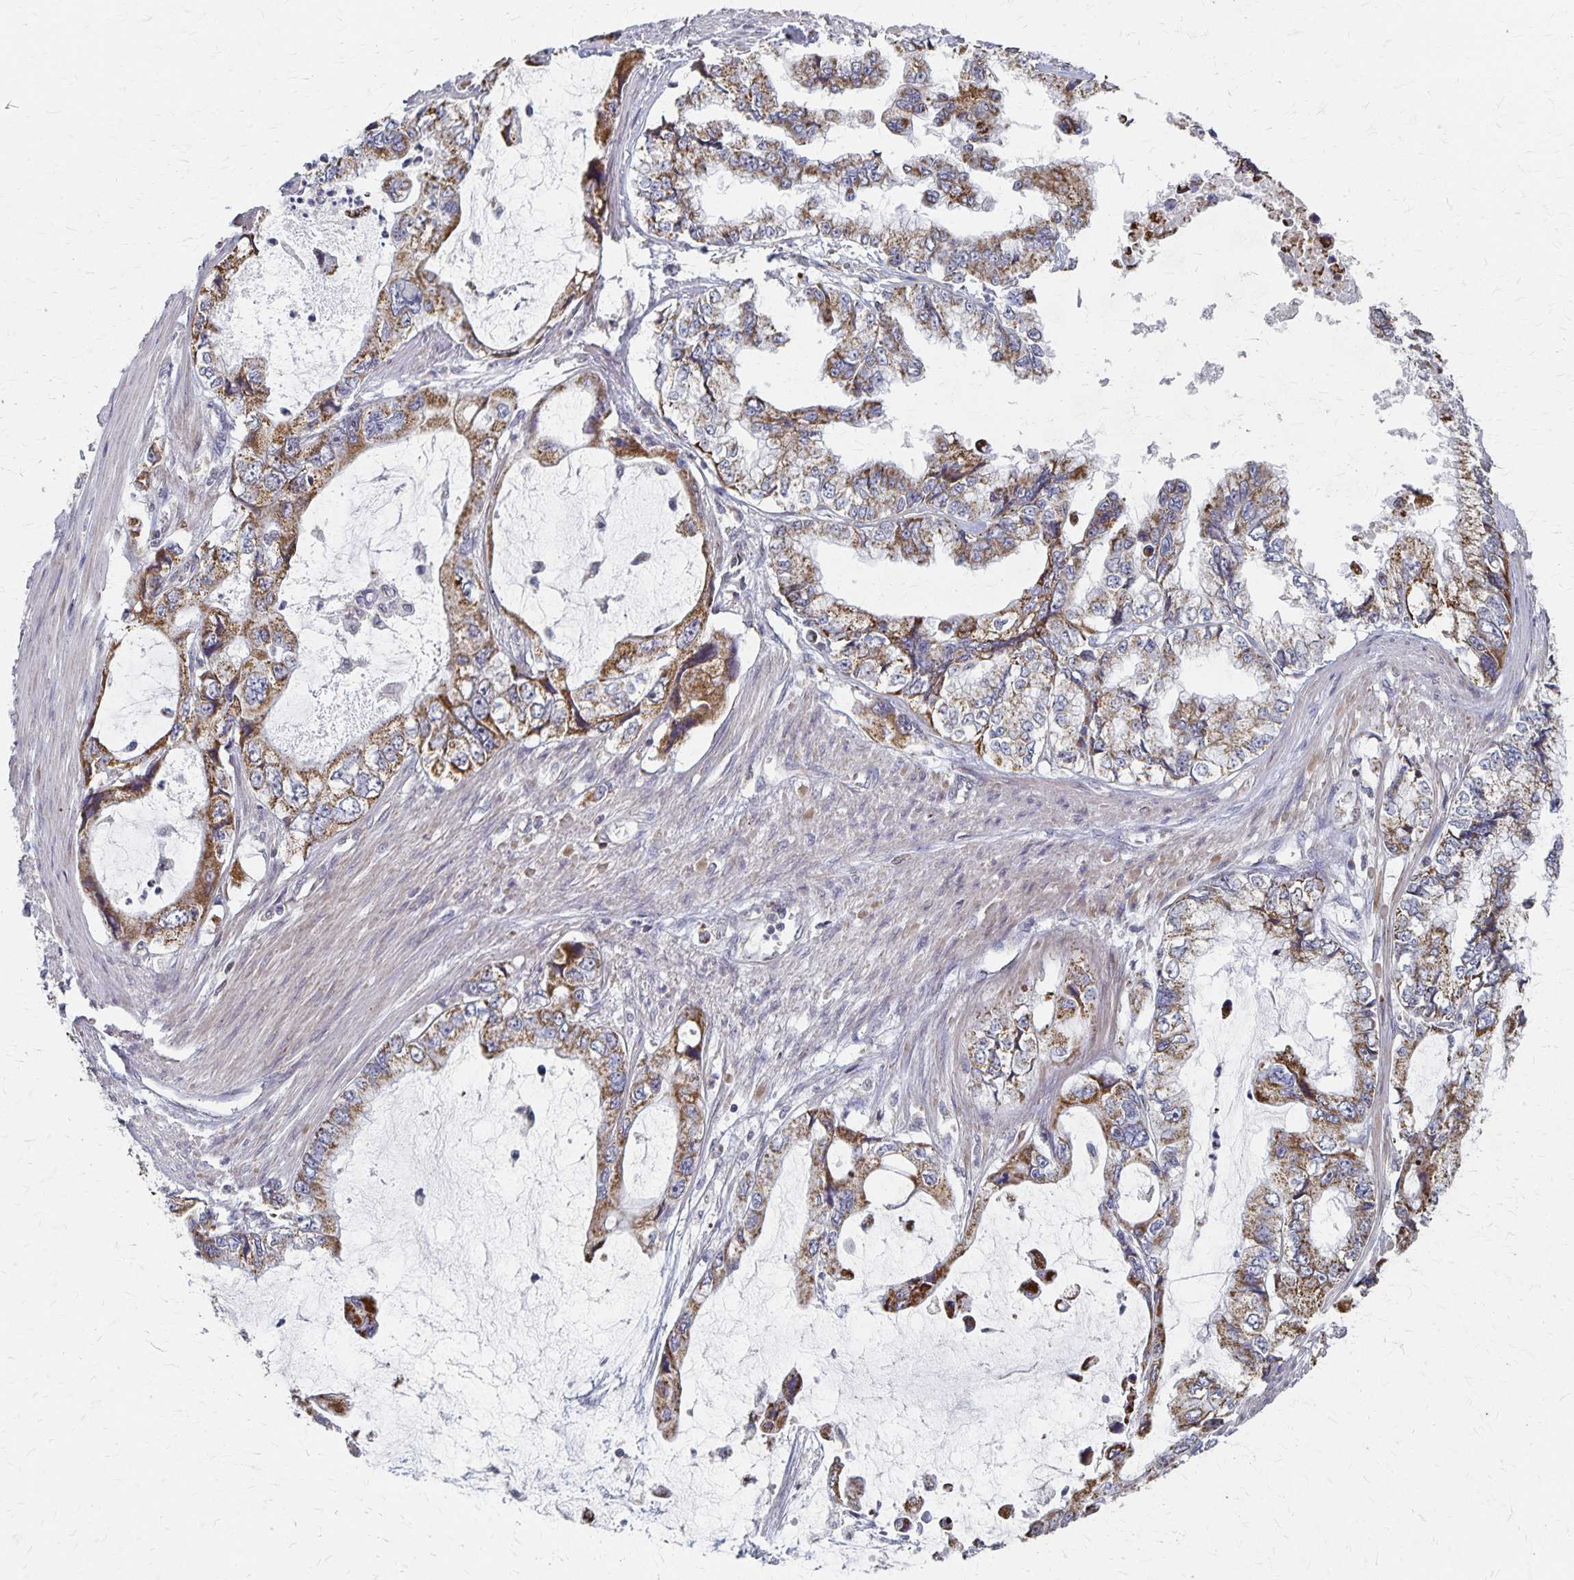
{"staining": {"intensity": "moderate", "quantity": ">75%", "location": "cytoplasmic/membranous"}, "tissue": "stomach cancer", "cell_type": "Tumor cells", "image_type": "cancer", "snomed": [{"axis": "morphology", "description": "Adenocarcinoma, NOS"}, {"axis": "topography", "description": "Pancreas"}, {"axis": "topography", "description": "Stomach, upper"}, {"axis": "topography", "description": "Stomach"}], "caption": "High-power microscopy captured an immunohistochemistry photomicrograph of stomach cancer, revealing moderate cytoplasmic/membranous expression in approximately >75% of tumor cells. (brown staining indicates protein expression, while blue staining denotes nuclei).", "gene": "DYRK4", "patient": {"sex": "male", "age": 77}}